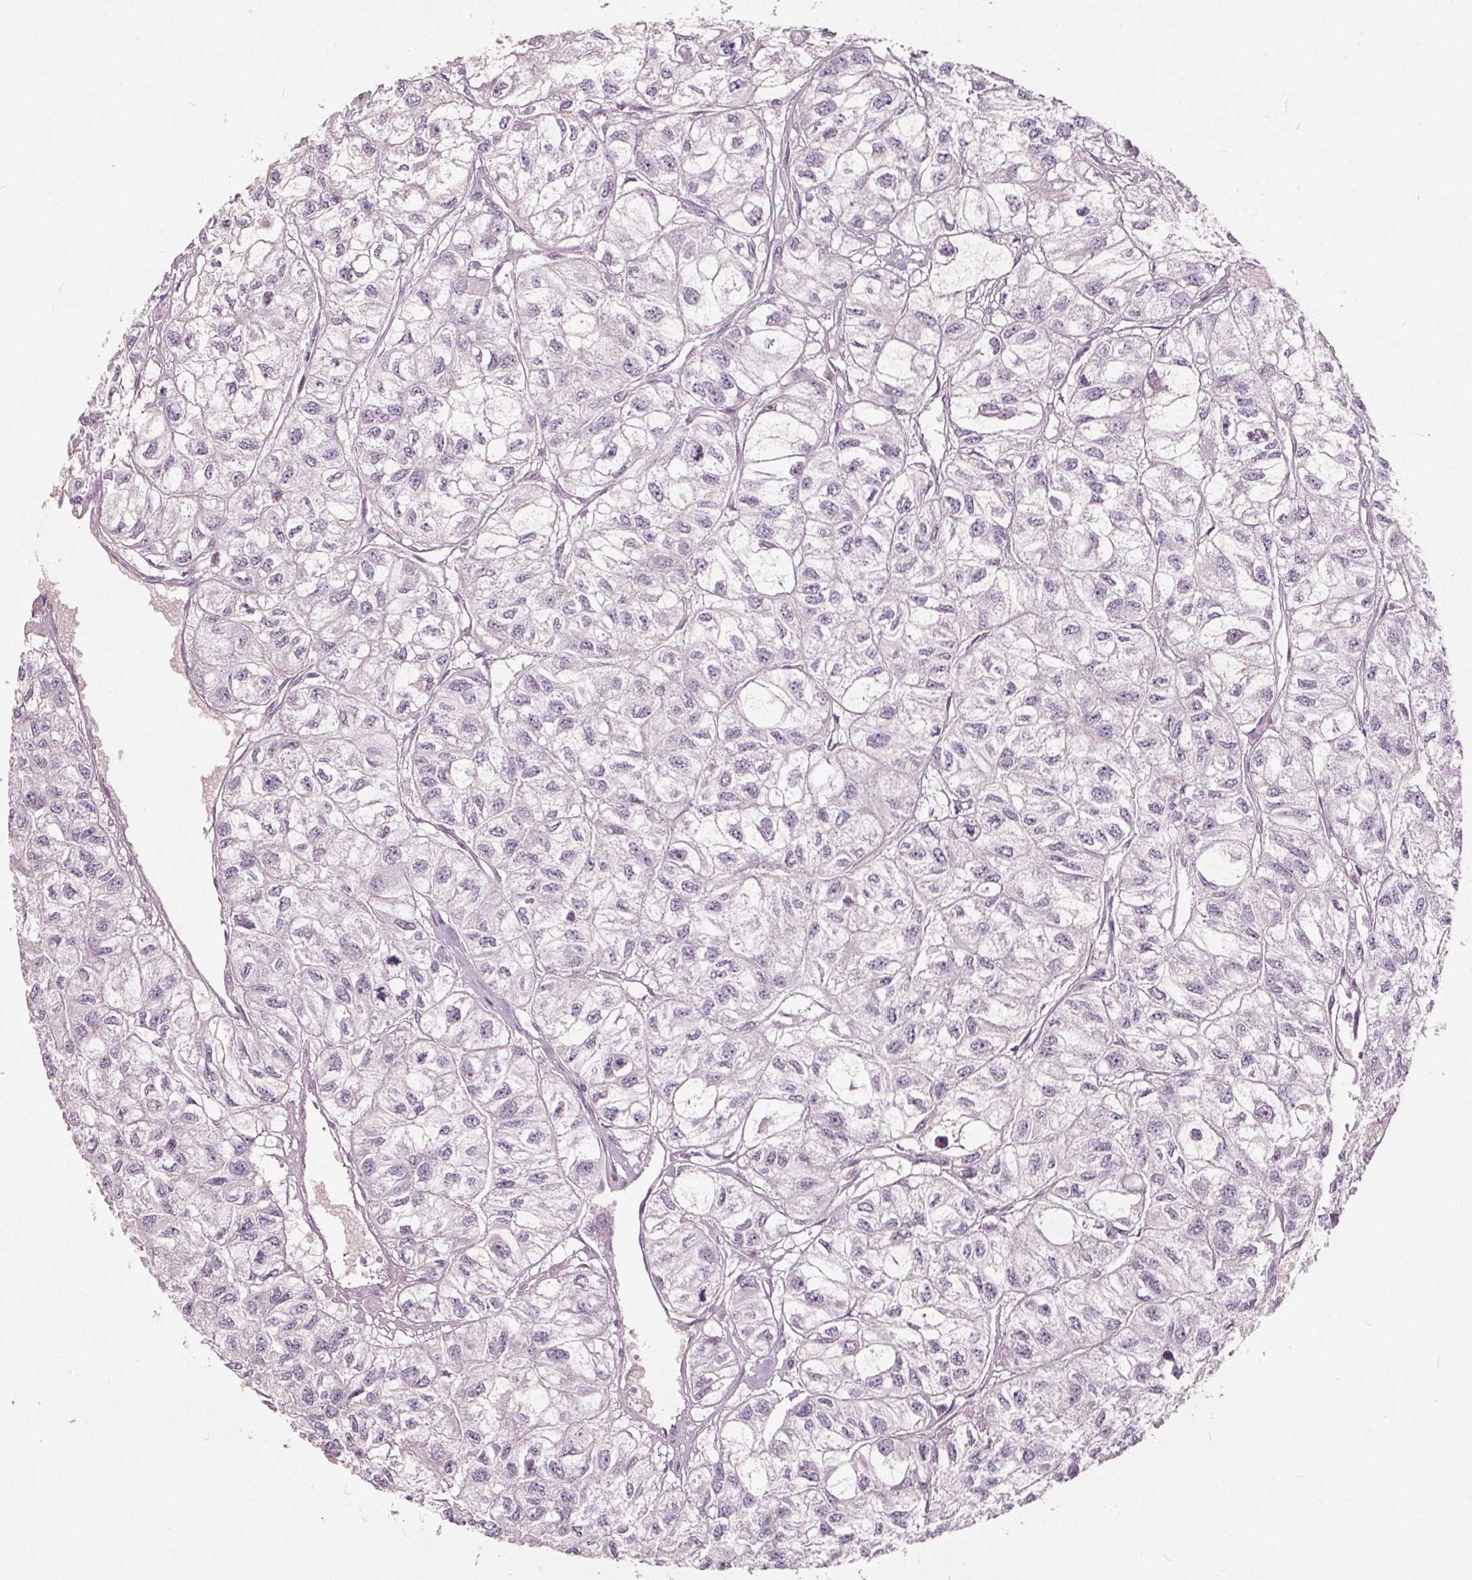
{"staining": {"intensity": "negative", "quantity": "none", "location": "none"}, "tissue": "renal cancer", "cell_type": "Tumor cells", "image_type": "cancer", "snomed": [{"axis": "morphology", "description": "Adenocarcinoma, NOS"}, {"axis": "topography", "description": "Kidney"}], "caption": "Adenocarcinoma (renal) was stained to show a protein in brown. There is no significant expression in tumor cells.", "gene": "TKFC", "patient": {"sex": "male", "age": 56}}